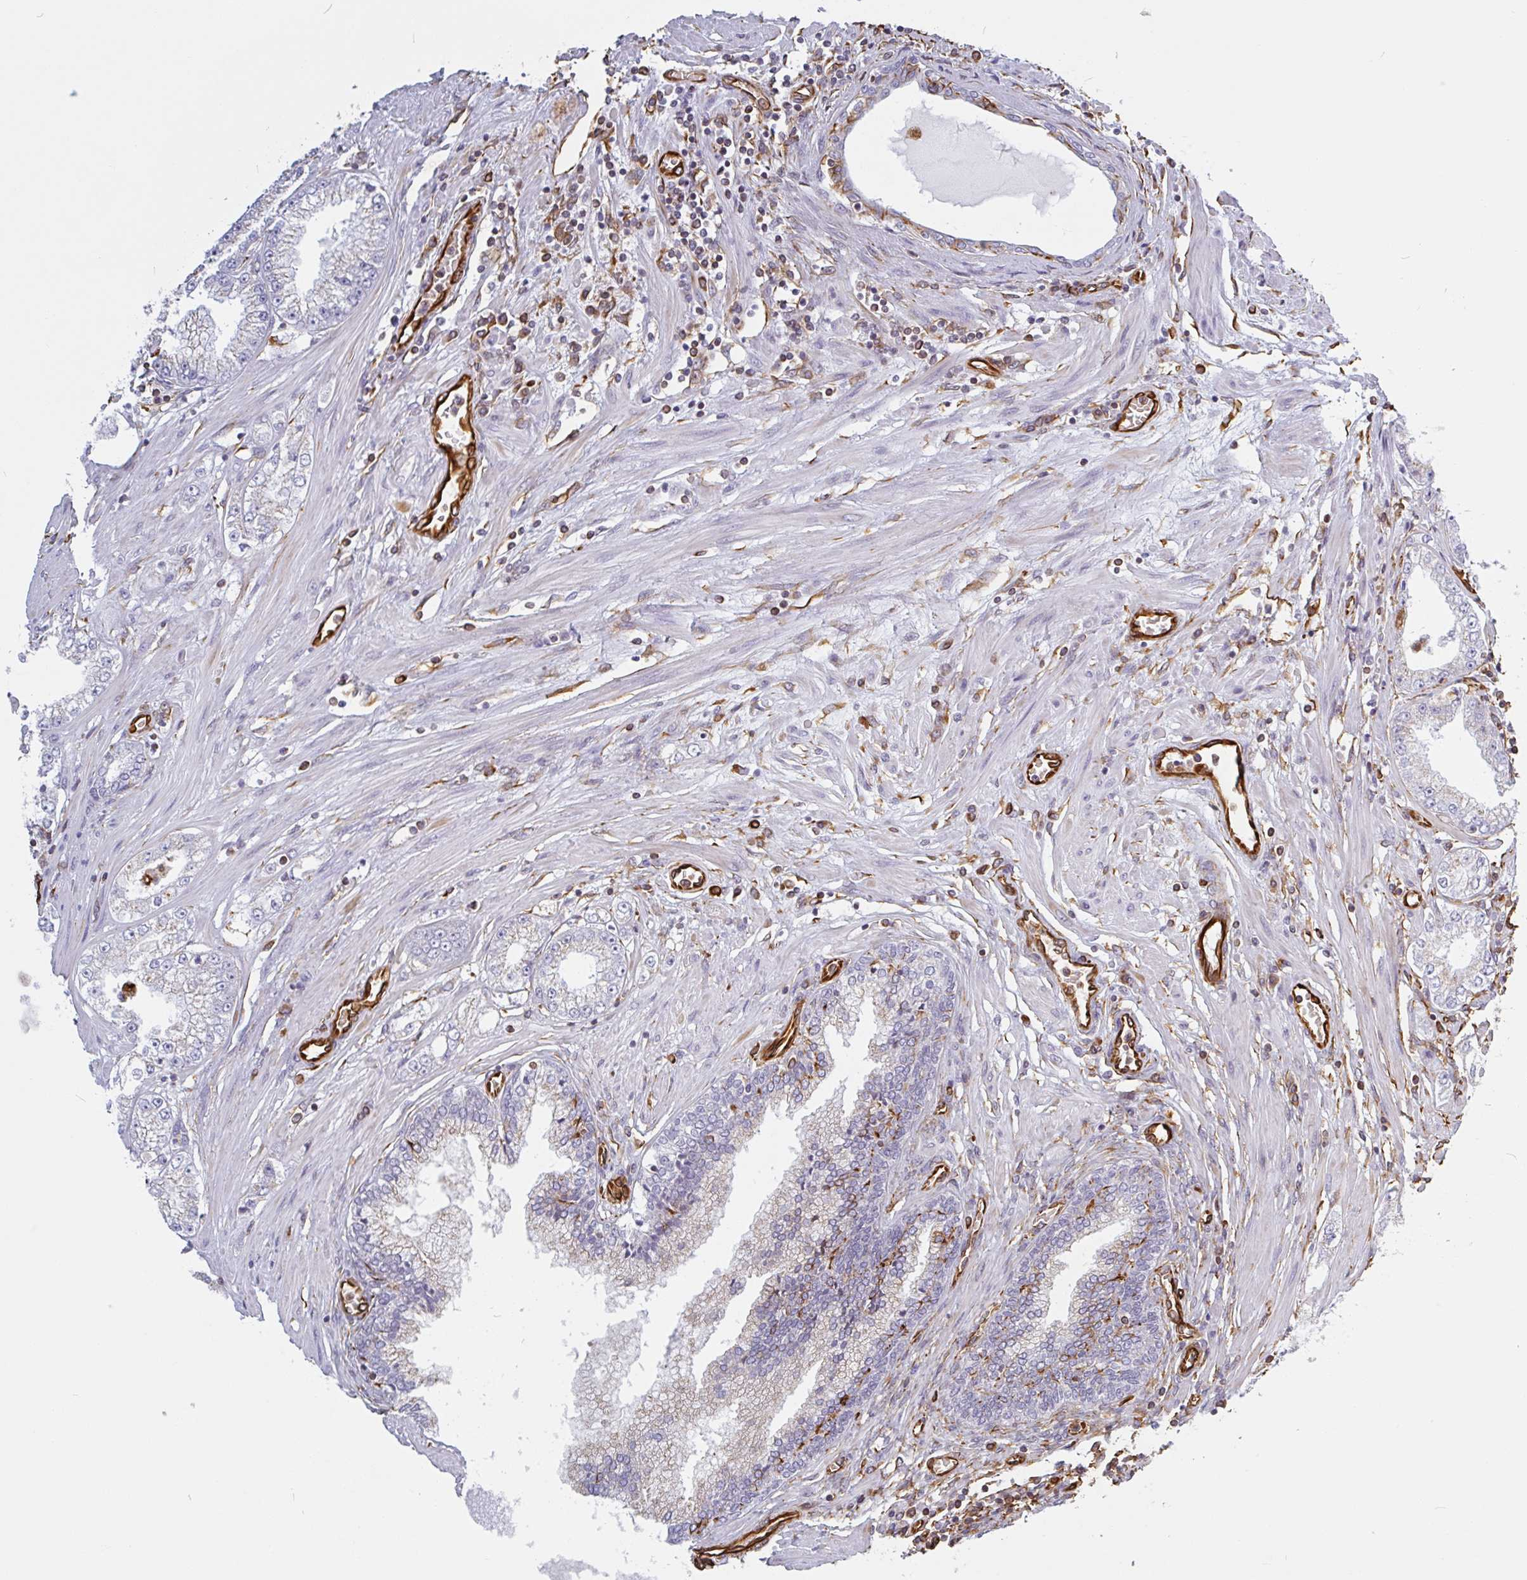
{"staining": {"intensity": "negative", "quantity": "none", "location": "none"}, "tissue": "prostate cancer", "cell_type": "Tumor cells", "image_type": "cancer", "snomed": [{"axis": "morphology", "description": "Adenocarcinoma, High grade"}, {"axis": "topography", "description": "Prostate"}], "caption": "A high-resolution image shows IHC staining of prostate high-grade adenocarcinoma, which demonstrates no significant staining in tumor cells.", "gene": "PPFIA1", "patient": {"sex": "male", "age": 69}}